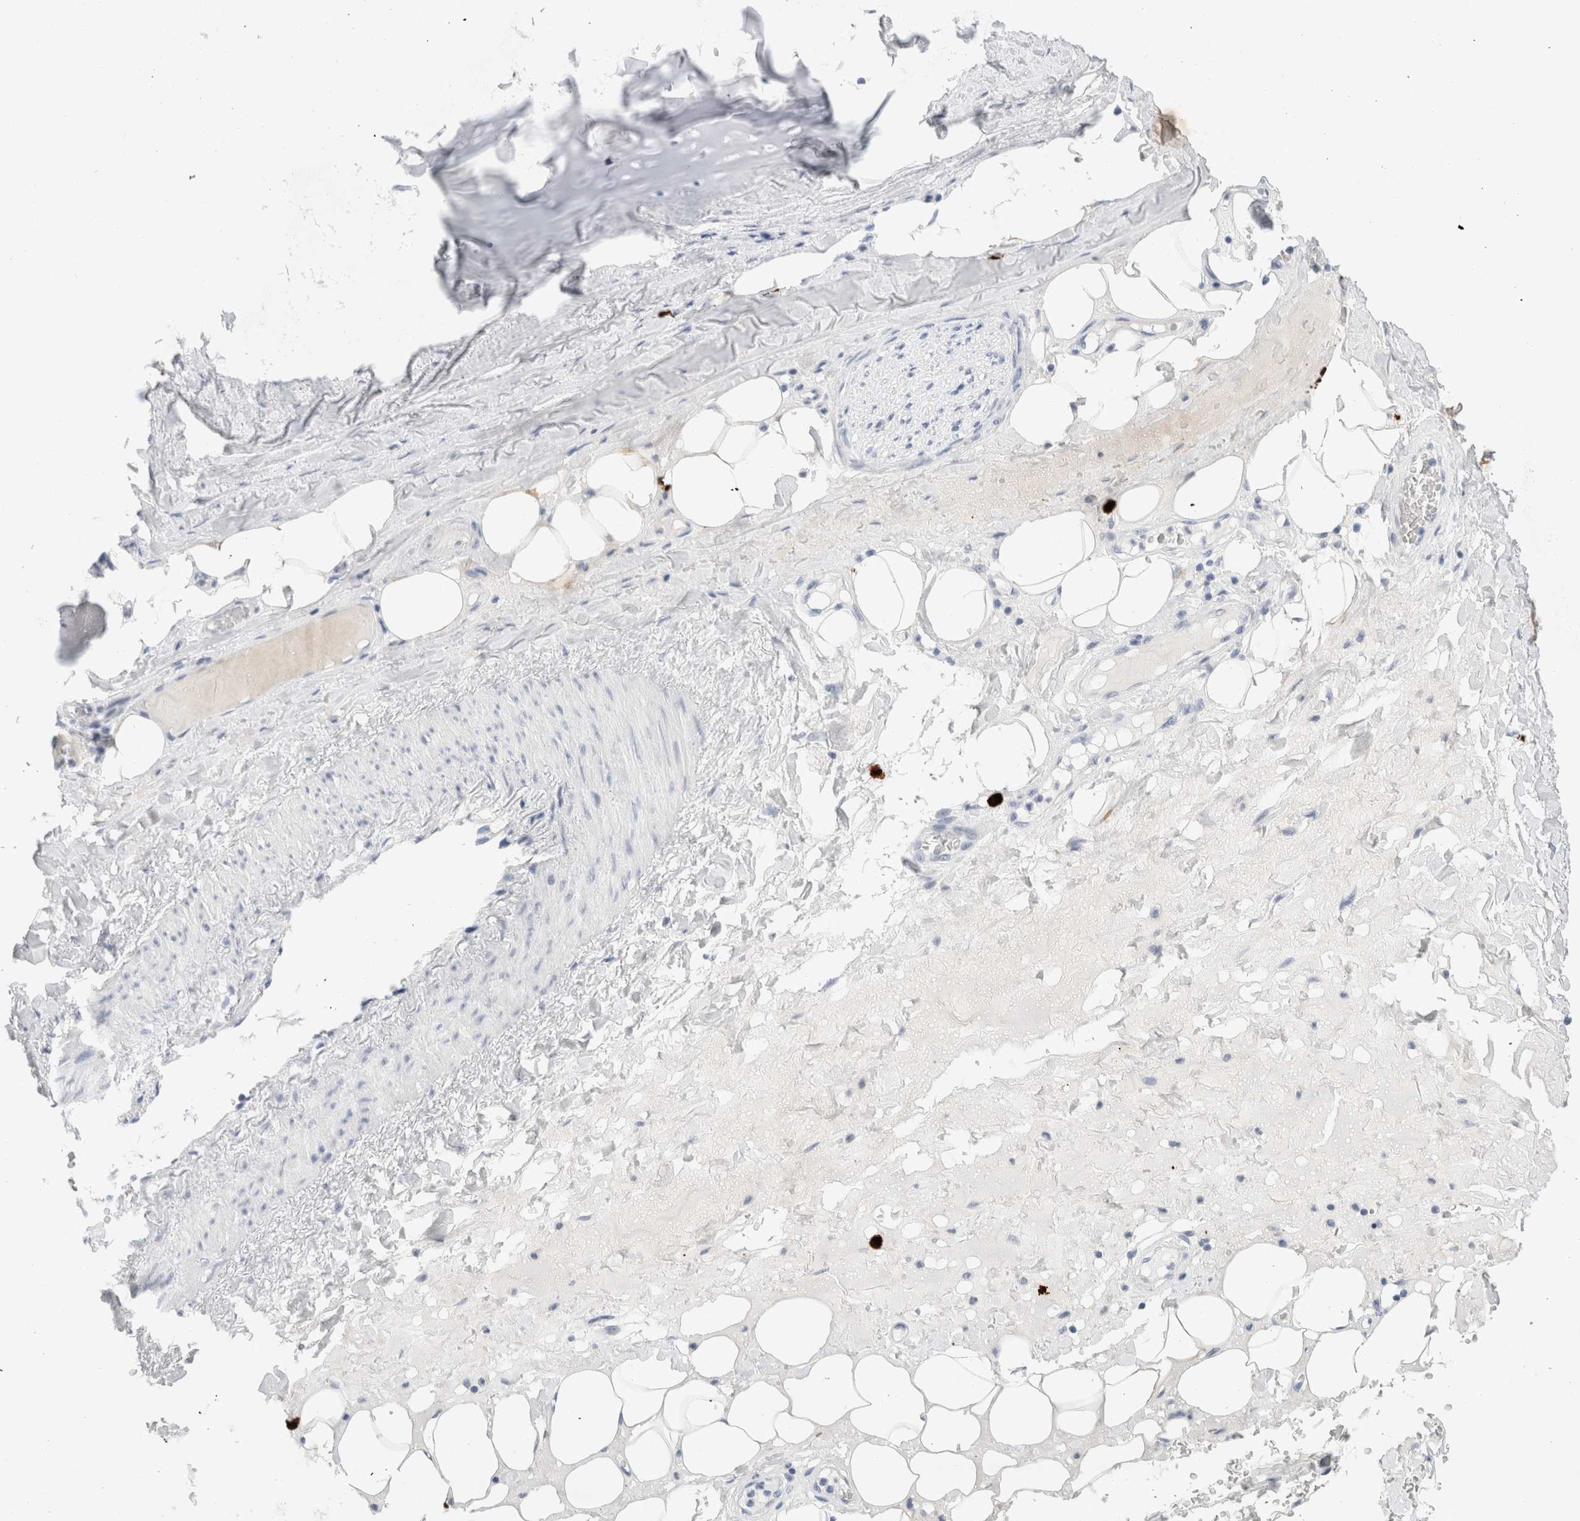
{"staining": {"intensity": "negative", "quantity": "none", "location": "none"}, "tissue": "adipose tissue", "cell_type": "Adipocytes", "image_type": "normal", "snomed": [{"axis": "morphology", "description": "Normal tissue, NOS"}, {"axis": "topography", "description": "Cartilage tissue"}], "caption": "An immunohistochemistry histopathology image of unremarkable adipose tissue is shown. There is no staining in adipocytes of adipose tissue. The staining is performed using DAB brown chromogen with nuclei counter-stained in using hematoxylin.", "gene": "SLC22A12", "patient": {"sex": "female", "age": 63}}